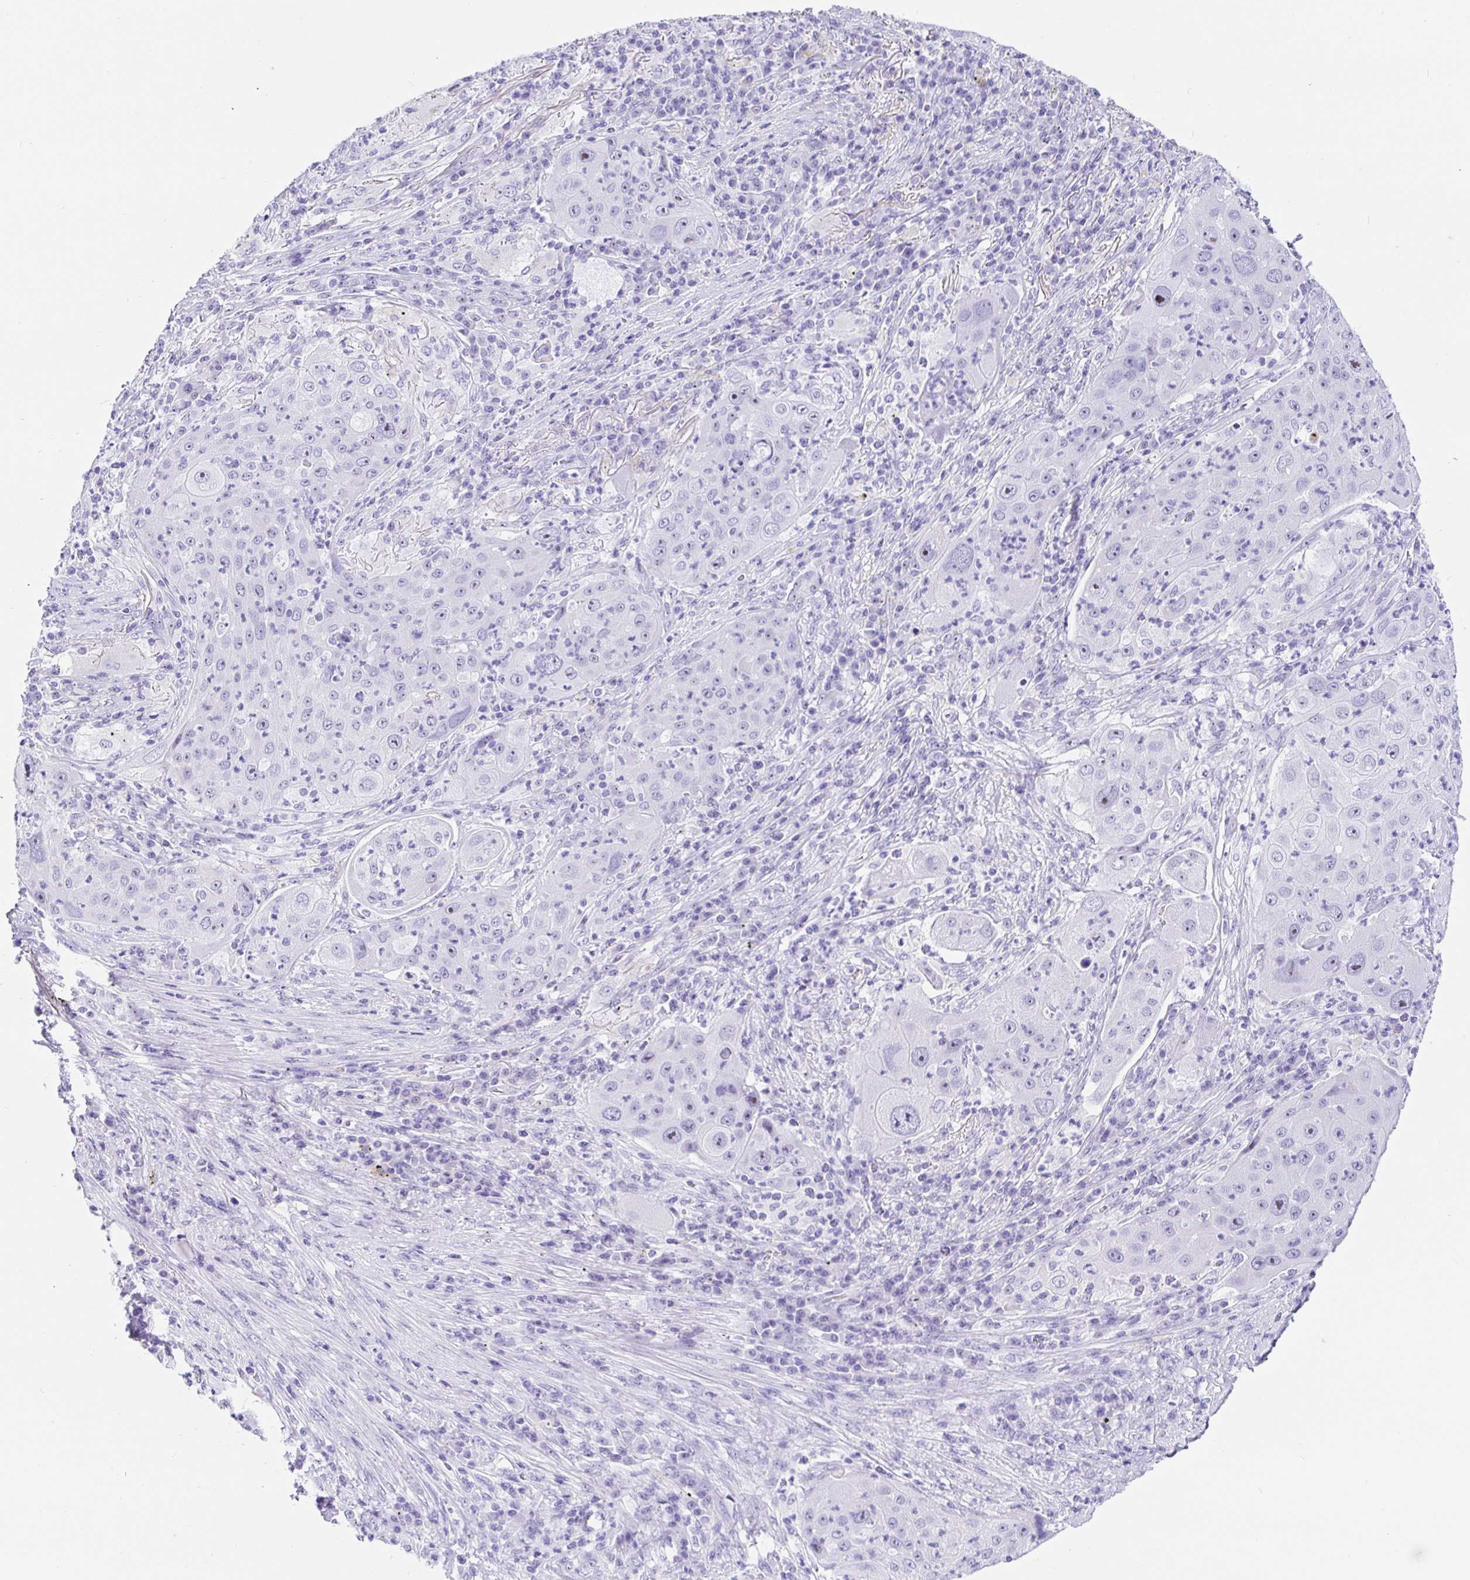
{"staining": {"intensity": "negative", "quantity": "none", "location": "none"}, "tissue": "lung cancer", "cell_type": "Tumor cells", "image_type": "cancer", "snomed": [{"axis": "morphology", "description": "Squamous cell carcinoma, NOS"}, {"axis": "topography", "description": "Lung"}], "caption": "Tumor cells show no significant expression in lung cancer.", "gene": "PRAMEF19", "patient": {"sex": "female", "age": 59}}